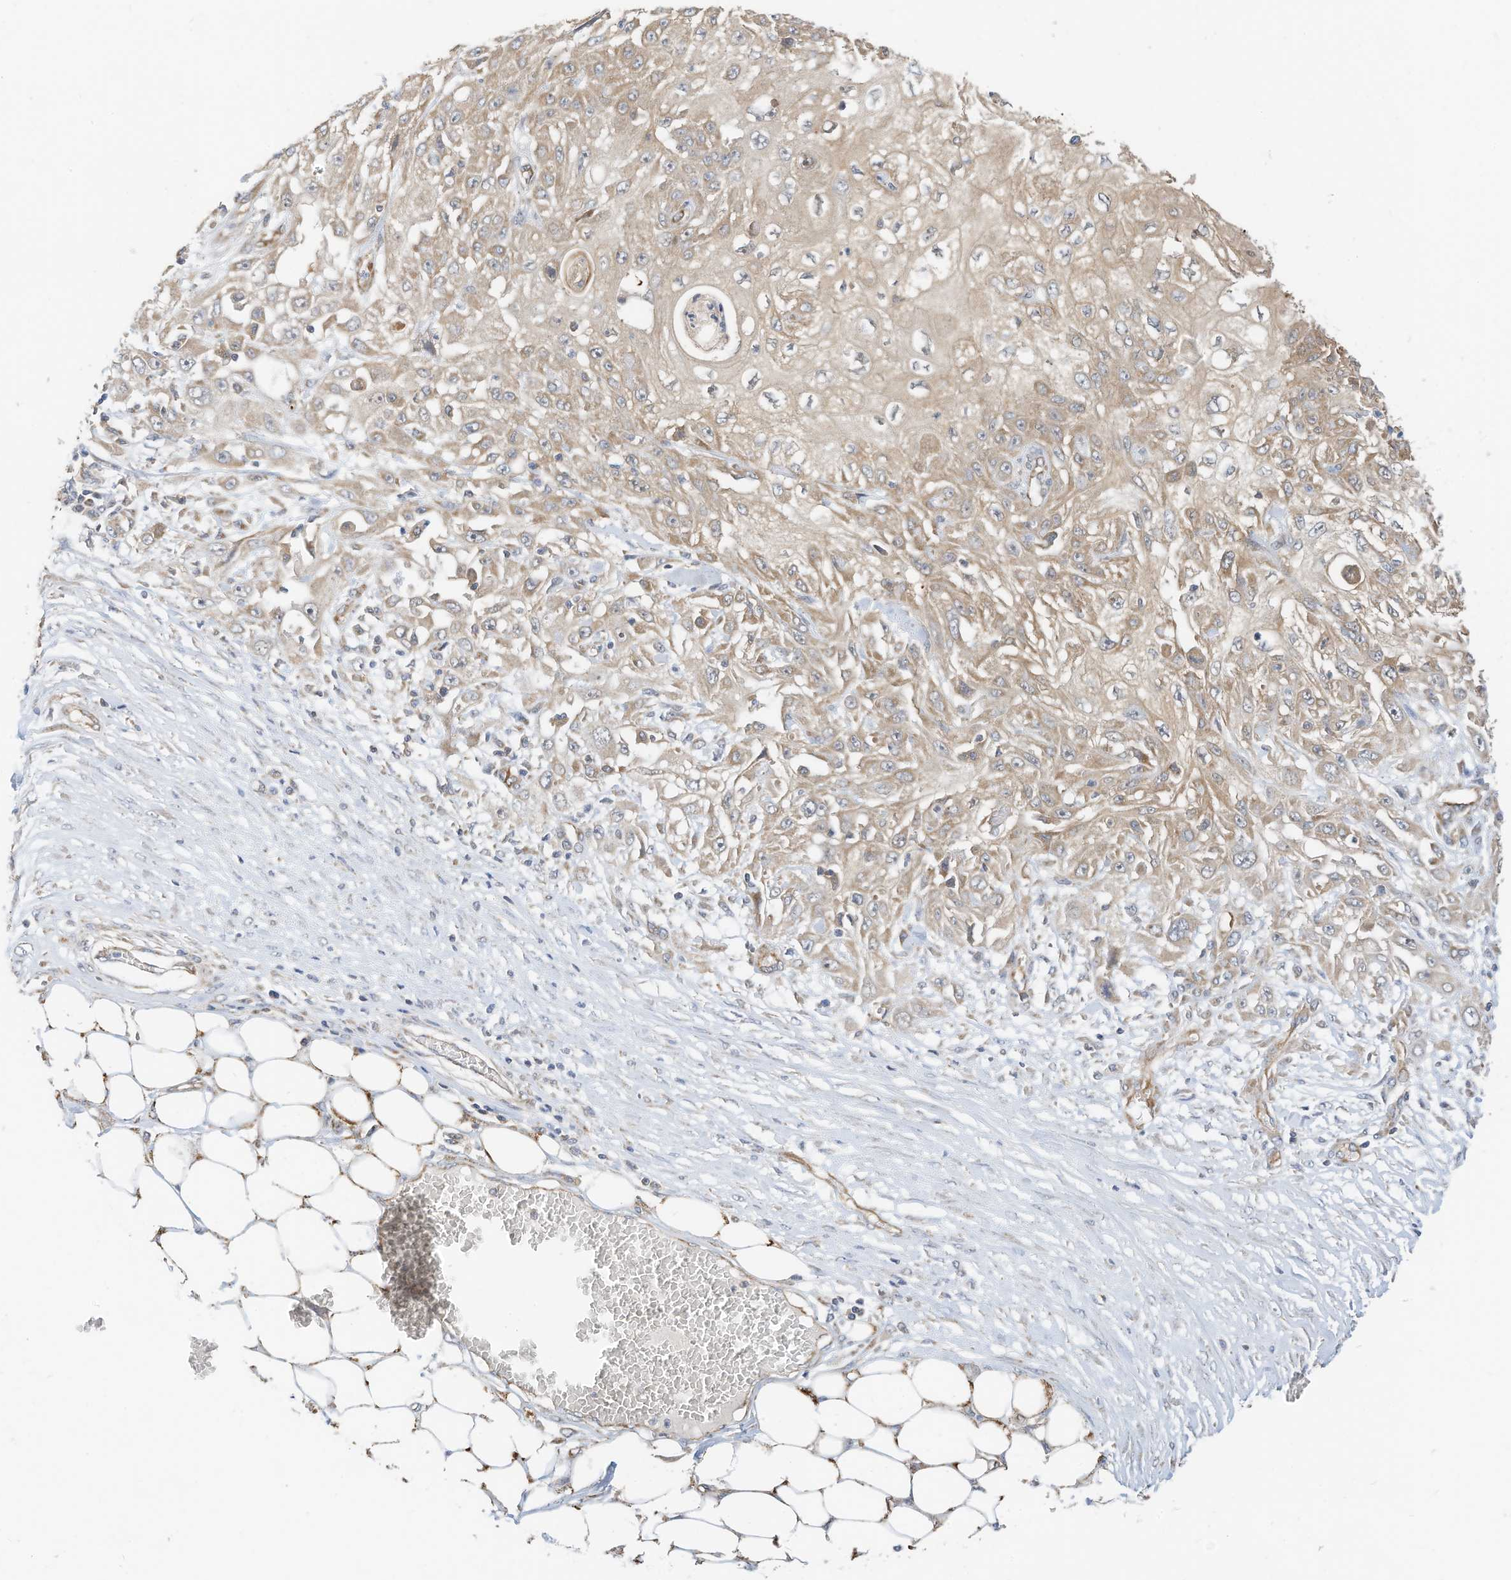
{"staining": {"intensity": "weak", "quantity": ">75%", "location": "cytoplasmic/membranous"}, "tissue": "skin cancer", "cell_type": "Tumor cells", "image_type": "cancer", "snomed": [{"axis": "morphology", "description": "Squamous cell carcinoma, NOS"}, {"axis": "morphology", "description": "Squamous cell carcinoma, metastatic, NOS"}, {"axis": "topography", "description": "Skin"}, {"axis": "topography", "description": "Lymph node"}], "caption": "Immunohistochemistry (IHC) micrograph of neoplastic tissue: human skin metastatic squamous cell carcinoma stained using IHC exhibits low levels of weak protein expression localized specifically in the cytoplasmic/membranous of tumor cells, appearing as a cytoplasmic/membranous brown color.", "gene": "METTL6", "patient": {"sex": "male", "age": 75}}